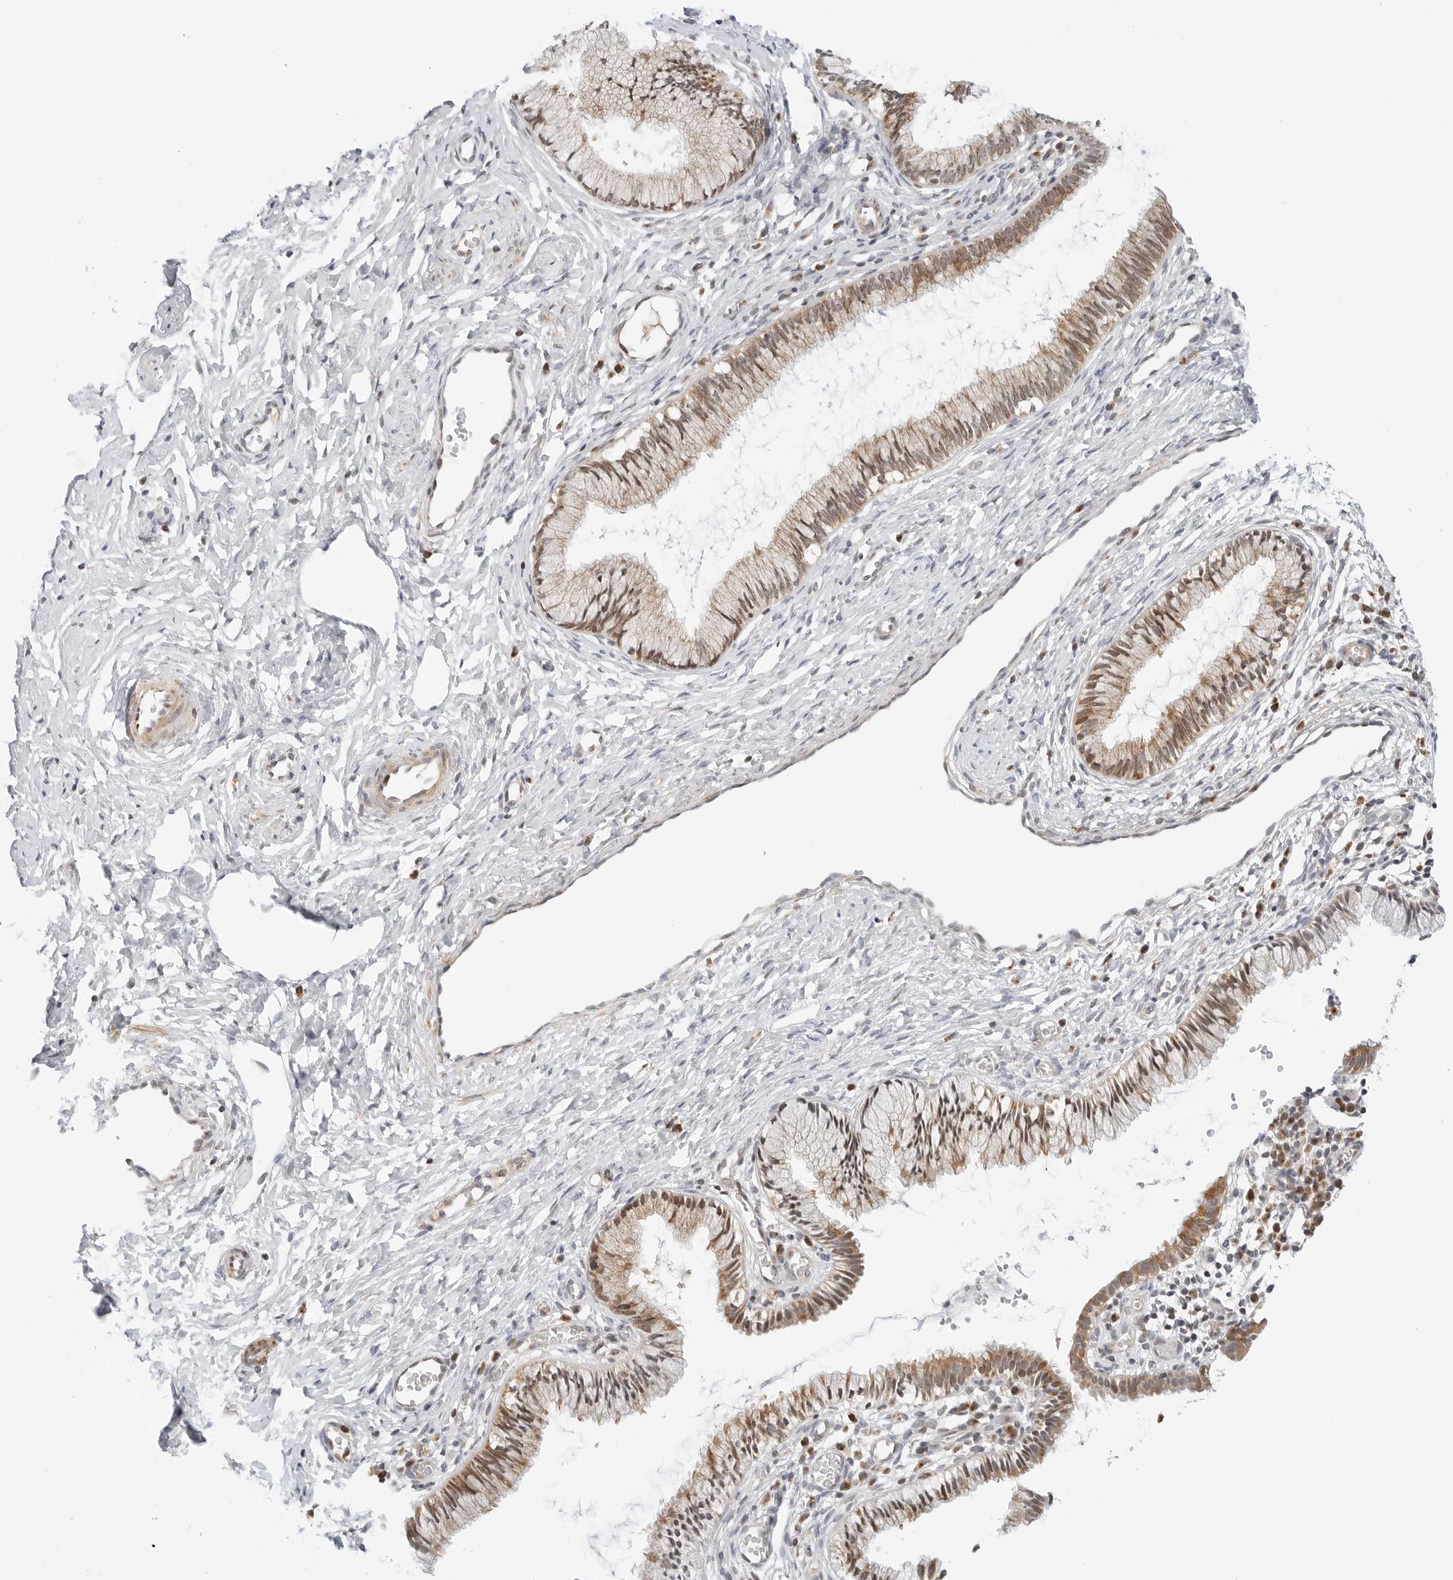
{"staining": {"intensity": "moderate", "quantity": ">75%", "location": "cytoplasmic/membranous"}, "tissue": "cervix", "cell_type": "Glandular cells", "image_type": "normal", "snomed": [{"axis": "morphology", "description": "Normal tissue, NOS"}, {"axis": "topography", "description": "Cervix"}], "caption": "Glandular cells display medium levels of moderate cytoplasmic/membranous positivity in about >75% of cells in unremarkable cervix. Immunohistochemistry stains the protein in brown and the nuclei are stained blue.", "gene": "DYRK4", "patient": {"sex": "female", "age": 27}}